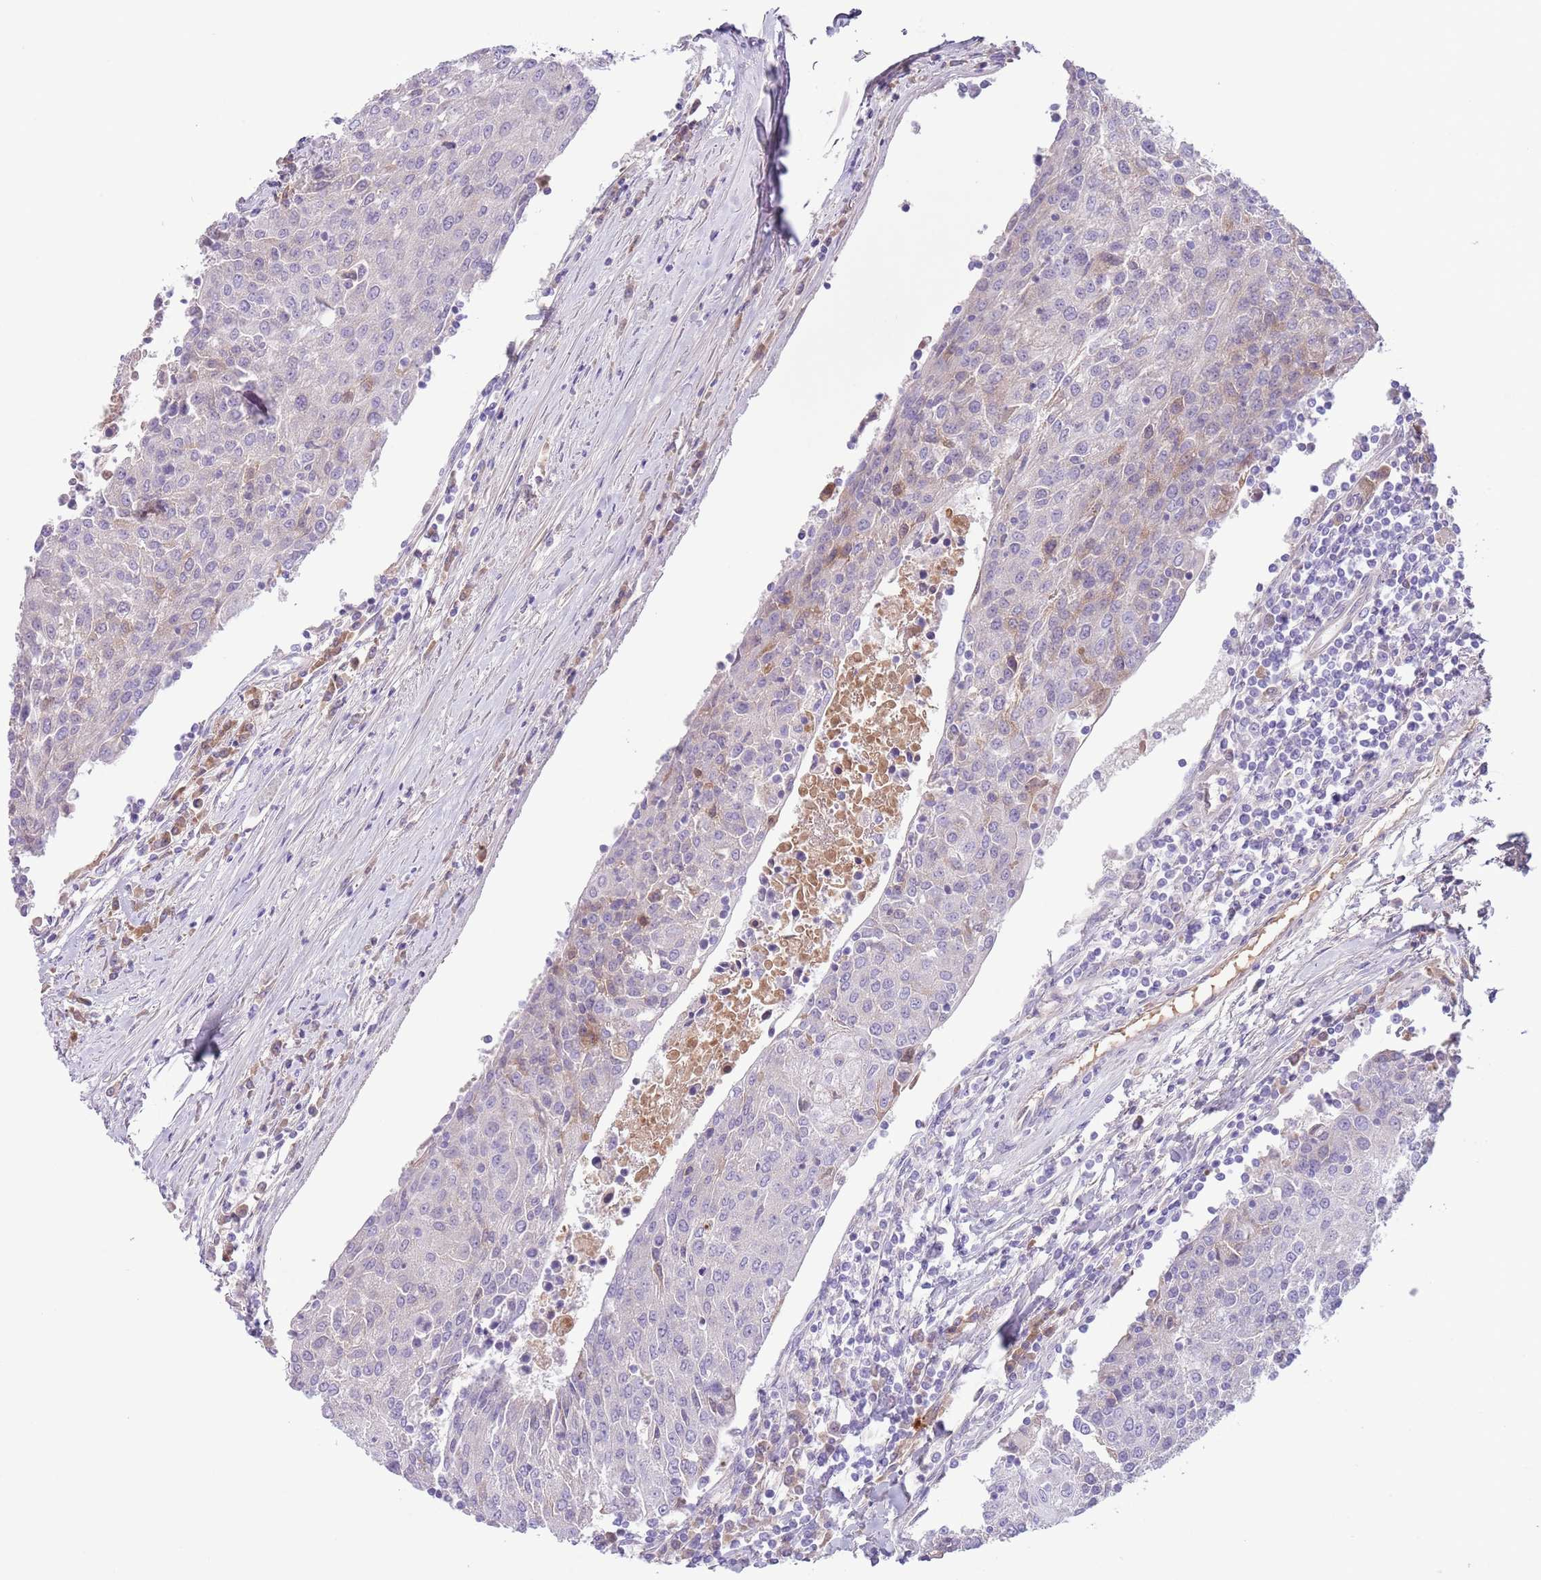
{"staining": {"intensity": "negative", "quantity": "none", "location": "none"}, "tissue": "urothelial cancer", "cell_type": "Tumor cells", "image_type": "cancer", "snomed": [{"axis": "morphology", "description": "Urothelial carcinoma, High grade"}, {"axis": "topography", "description": "Urinary bladder"}], "caption": "Histopathology image shows no significant protein expression in tumor cells of high-grade urothelial carcinoma. (DAB immunohistochemistry (IHC) visualized using brightfield microscopy, high magnification).", "gene": "CFH", "patient": {"sex": "female", "age": 85}}